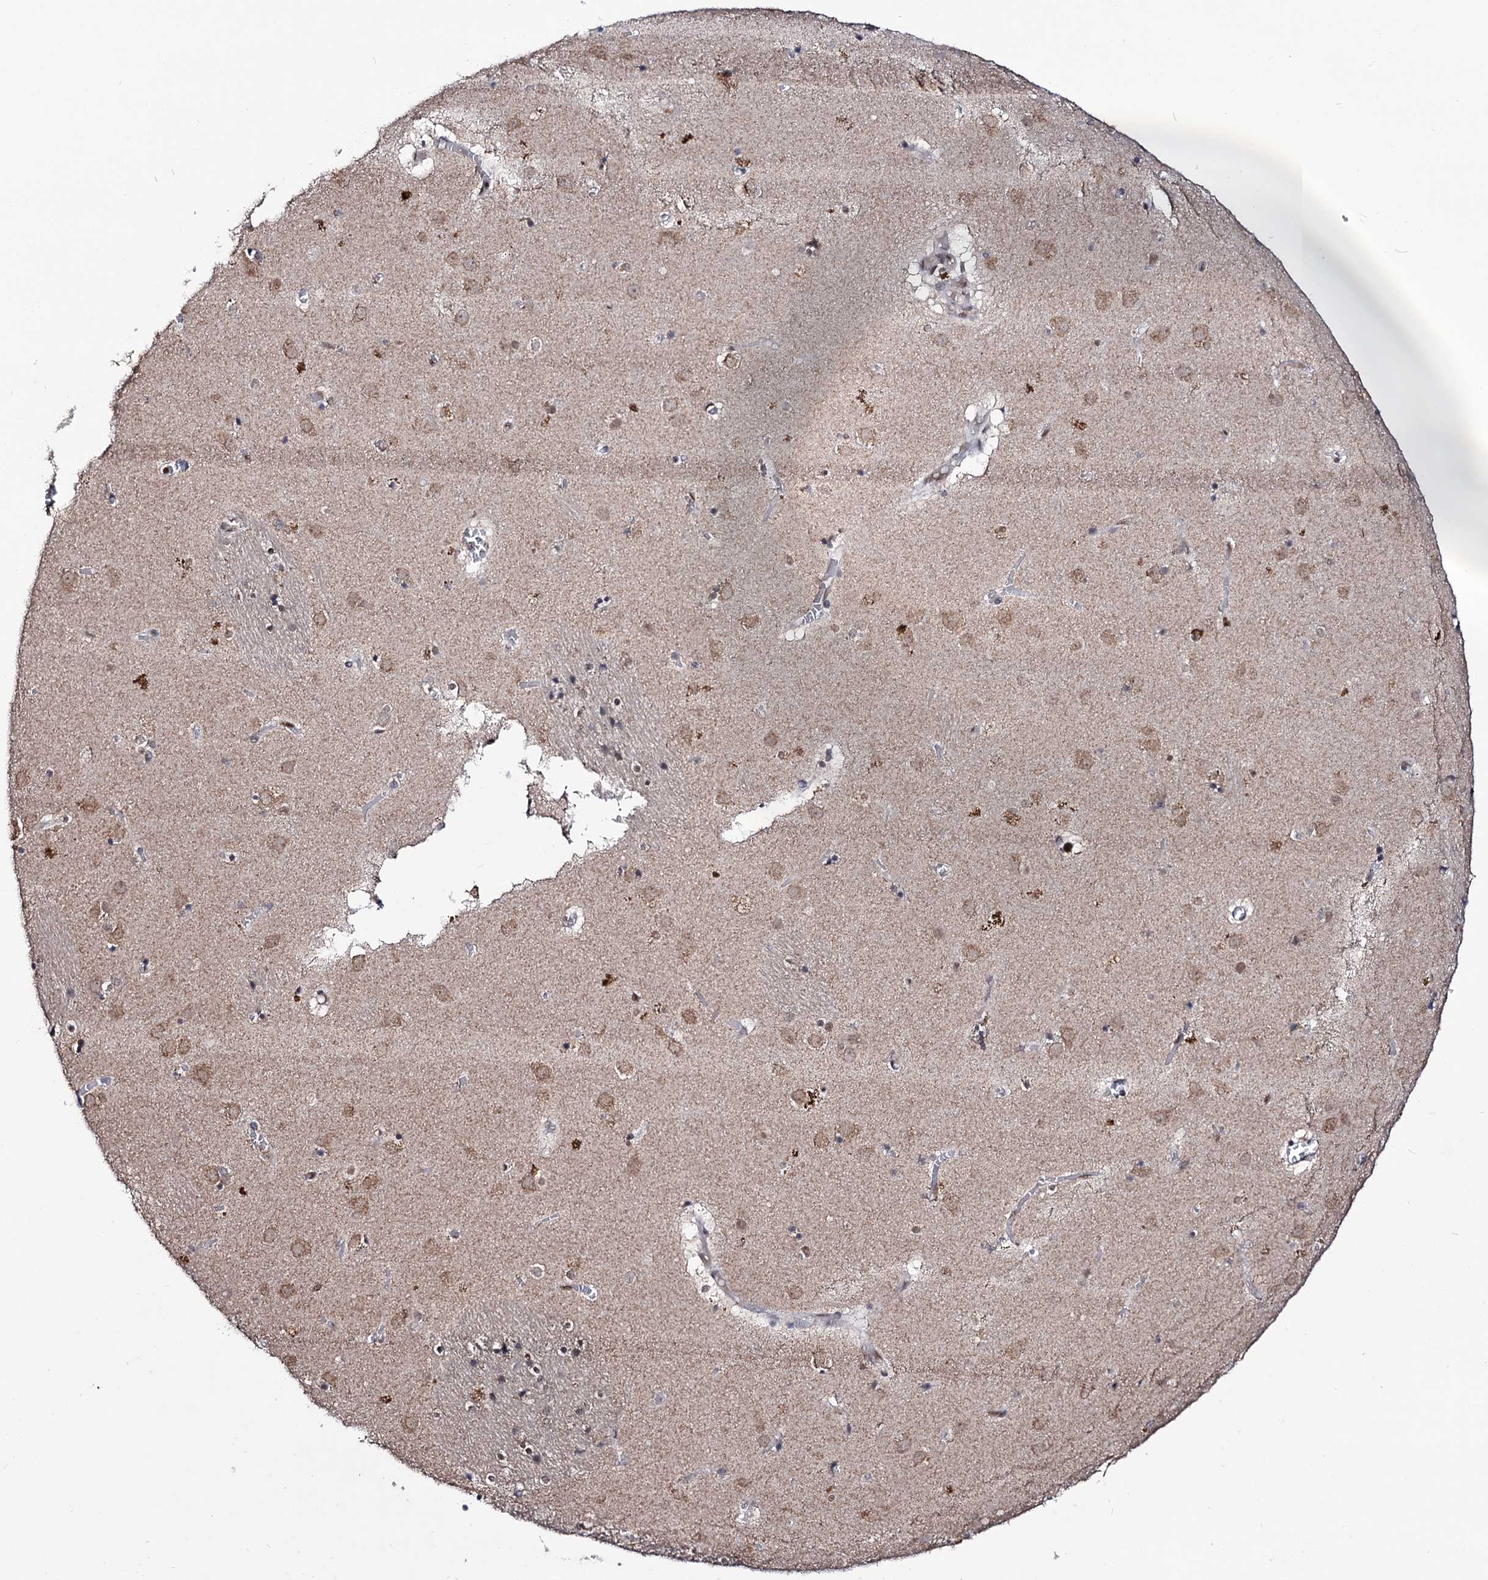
{"staining": {"intensity": "weak", "quantity": "<25%", "location": "cytoplasmic/membranous,nuclear"}, "tissue": "caudate", "cell_type": "Glial cells", "image_type": "normal", "snomed": [{"axis": "morphology", "description": "Normal tissue, NOS"}, {"axis": "topography", "description": "Lateral ventricle wall"}], "caption": "Protein analysis of normal caudate exhibits no significant staining in glial cells. (Brightfield microscopy of DAB immunohistochemistry at high magnification).", "gene": "SMCHD1", "patient": {"sex": "male", "age": 70}}